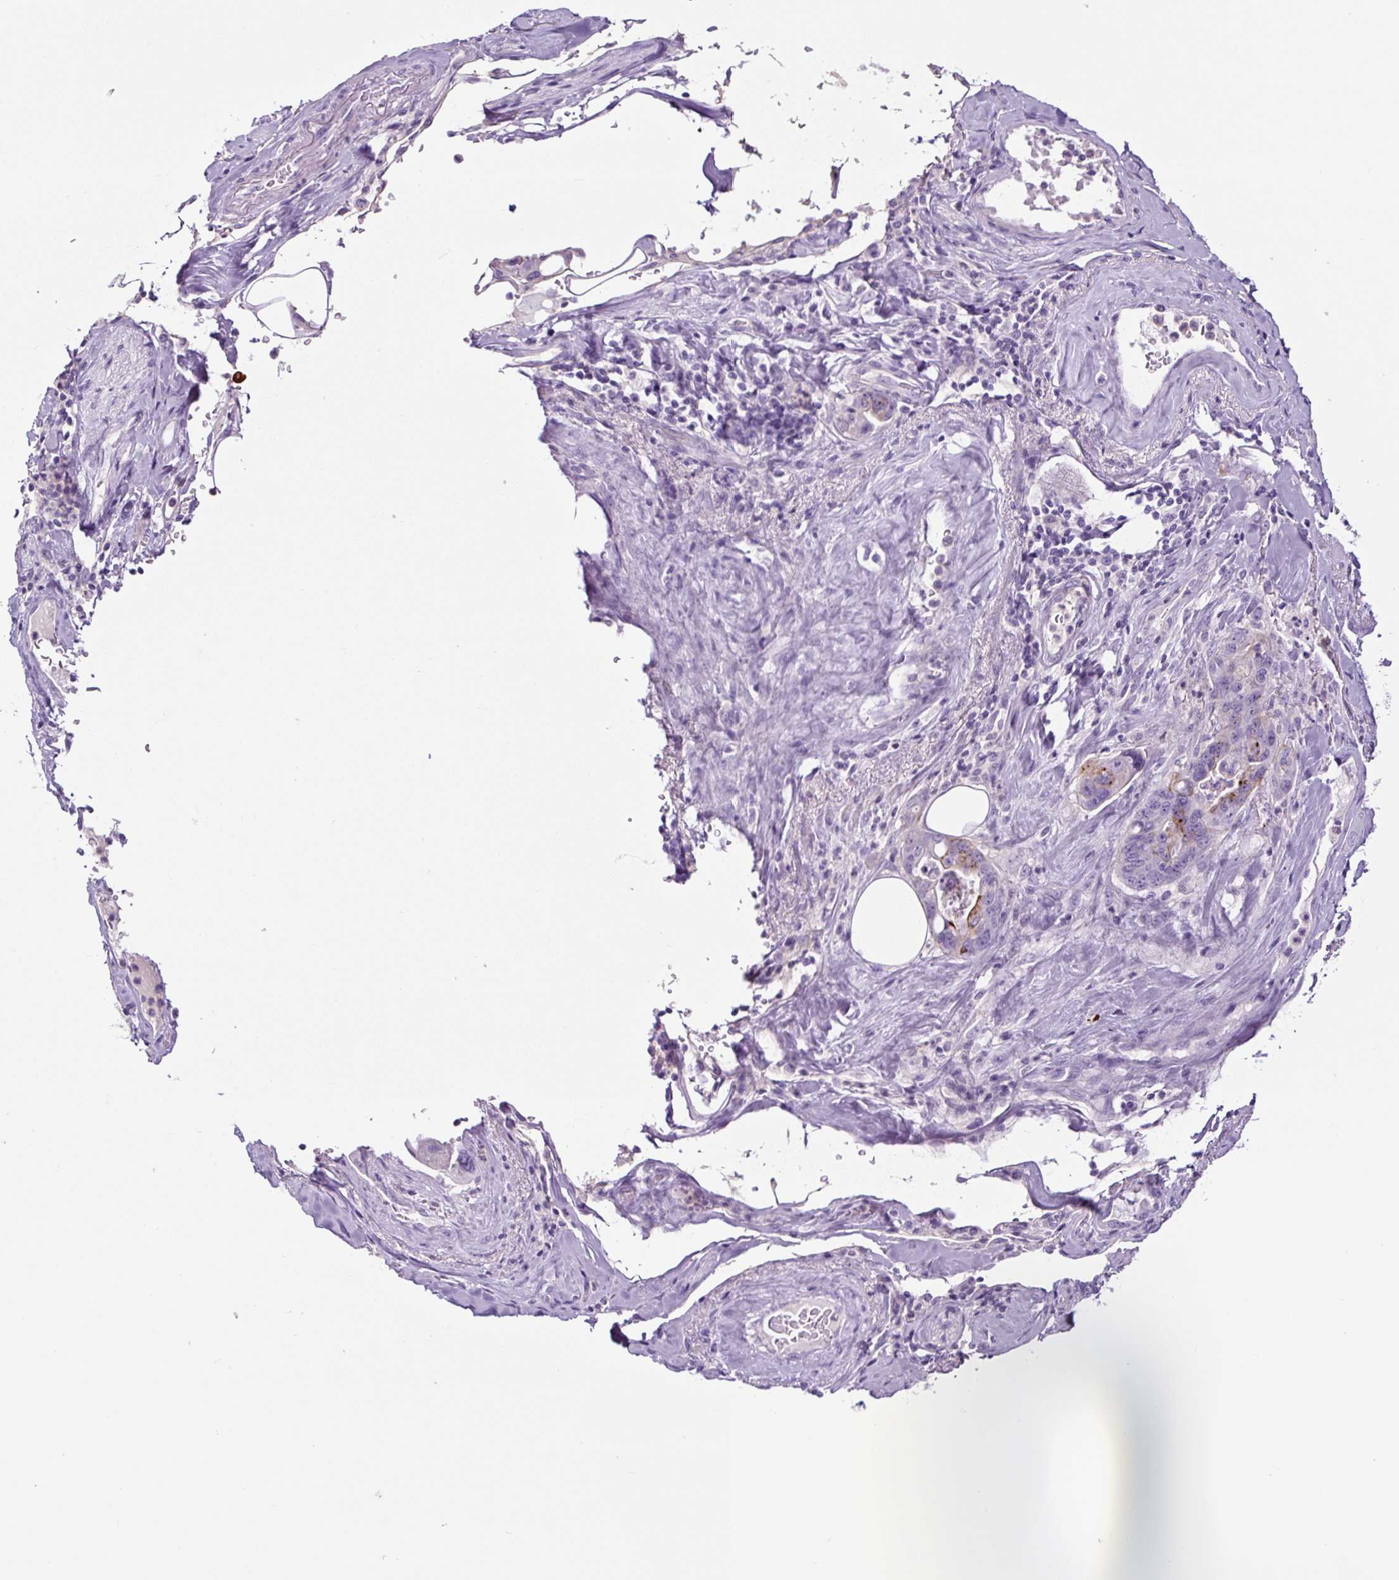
{"staining": {"intensity": "strong", "quantity": "25%-75%", "location": "cytoplasmic/membranous"}, "tissue": "pancreatic cancer", "cell_type": "Tumor cells", "image_type": "cancer", "snomed": [{"axis": "morphology", "description": "Adenocarcinoma, NOS"}, {"axis": "topography", "description": "Pancreas"}], "caption": "Immunohistochemistry (IHC) histopathology image of pancreatic adenocarcinoma stained for a protein (brown), which shows high levels of strong cytoplasmic/membranous expression in about 25%-75% of tumor cells.", "gene": "RNF212B", "patient": {"sex": "male", "age": 70}}